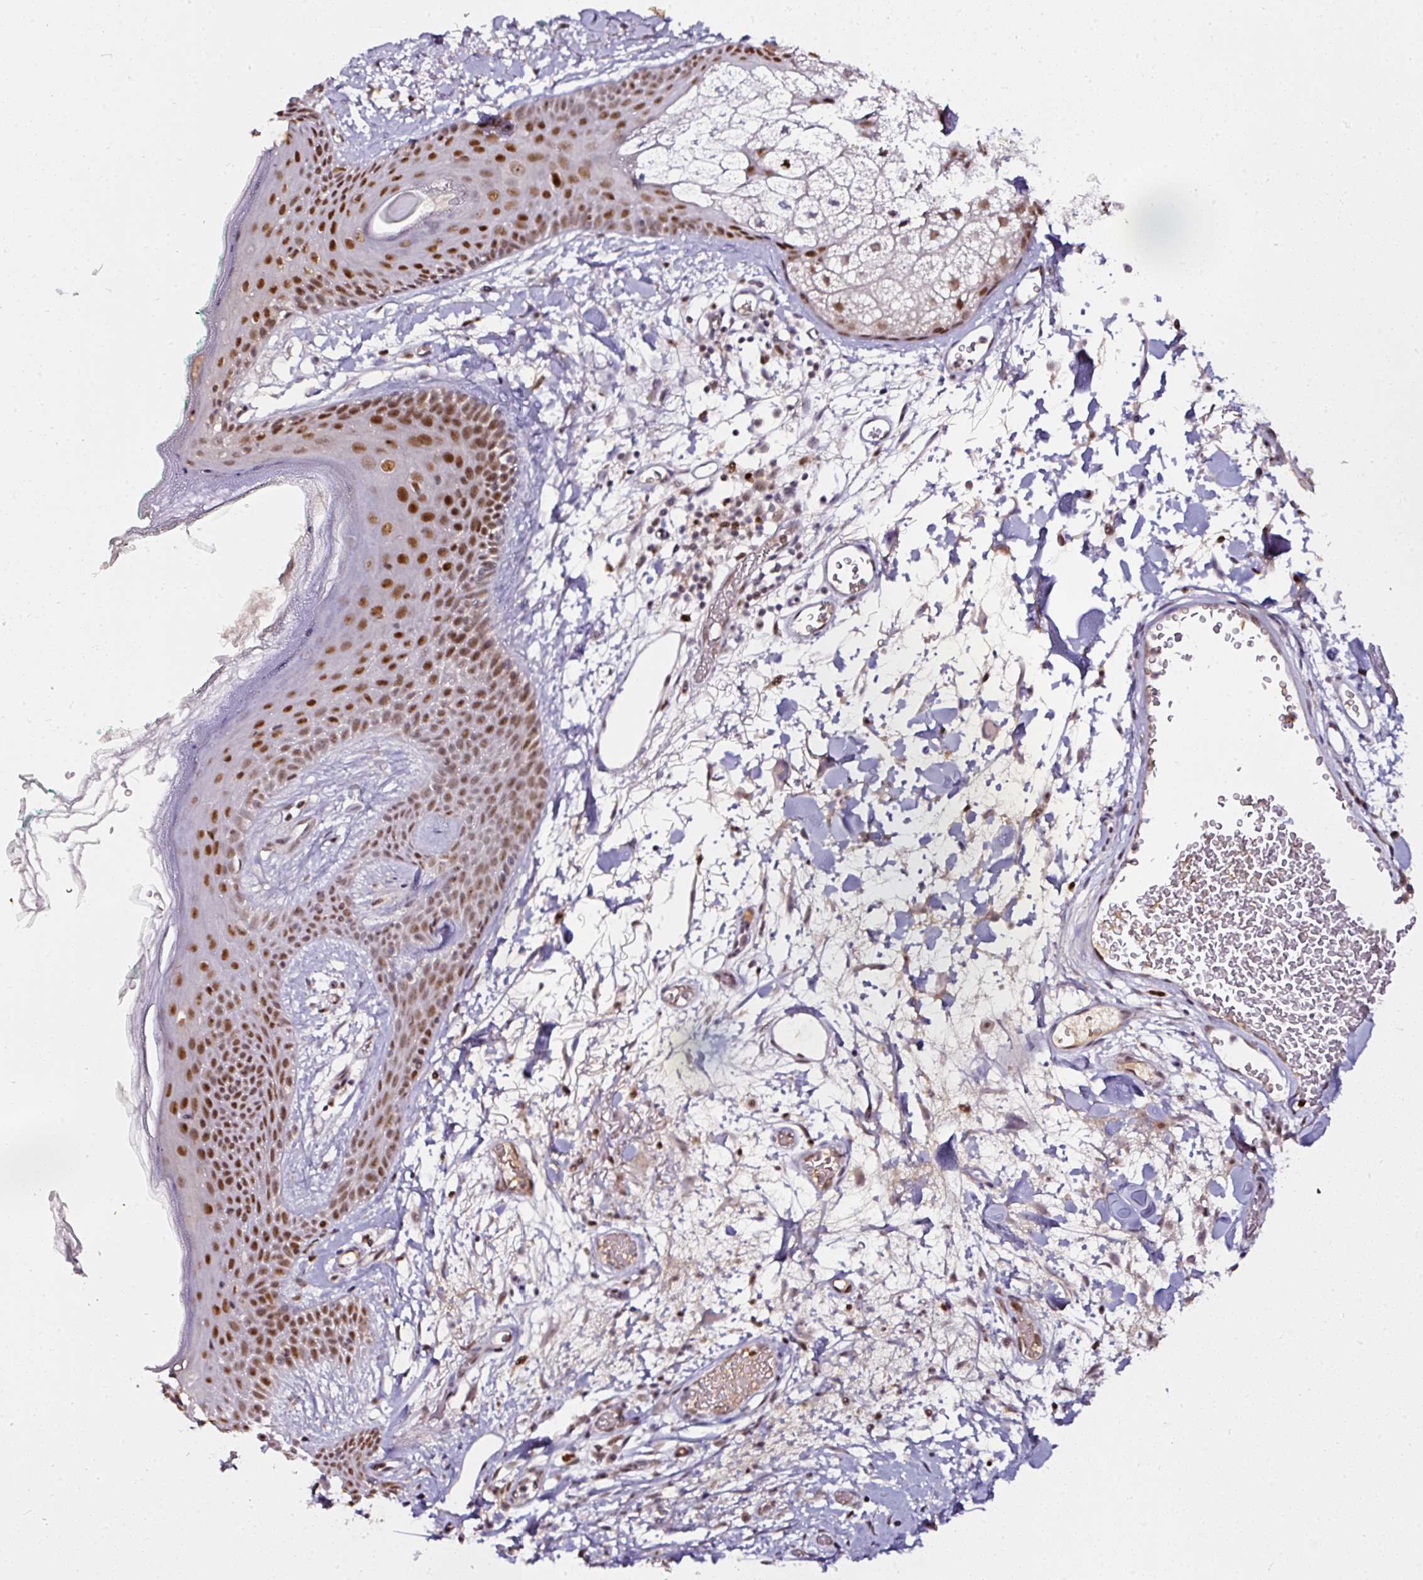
{"staining": {"intensity": "weak", "quantity": ">75%", "location": "nuclear"}, "tissue": "skin", "cell_type": "Fibroblasts", "image_type": "normal", "snomed": [{"axis": "morphology", "description": "Normal tissue, NOS"}, {"axis": "topography", "description": "Skin"}], "caption": "Immunohistochemistry (DAB (3,3'-diaminobenzidine)) staining of unremarkable human skin reveals weak nuclear protein expression in approximately >75% of fibroblasts. (Brightfield microscopy of DAB IHC at high magnification).", "gene": "KLF16", "patient": {"sex": "male", "age": 79}}